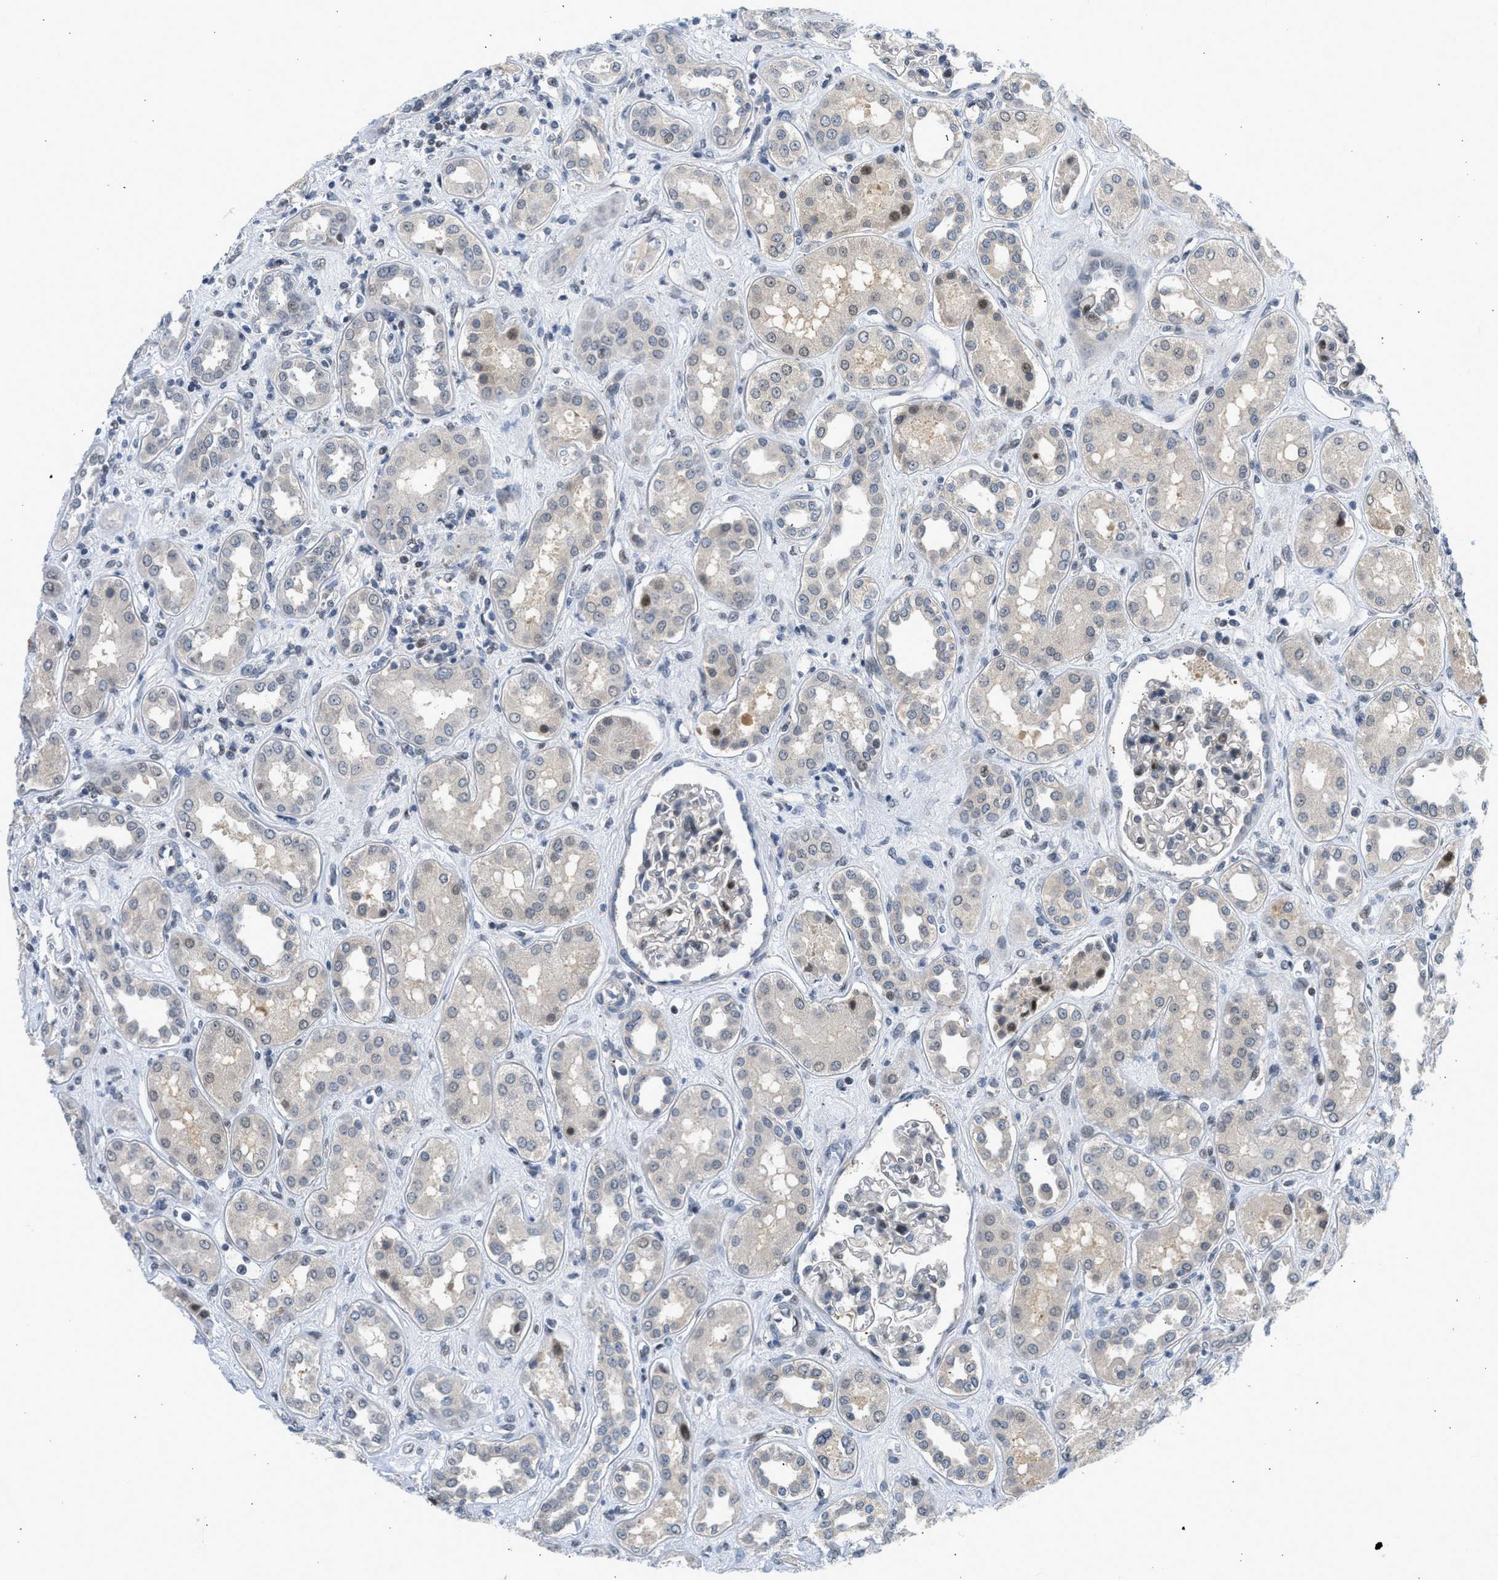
{"staining": {"intensity": "moderate", "quantity": "<25%", "location": "nuclear"}, "tissue": "kidney", "cell_type": "Cells in glomeruli", "image_type": "normal", "snomed": [{"axis": "morphology", "description": "Normal tissue, NOS"}, {"axis": "topography", "description": "Kidney"}], "caption": "This photomicrograph demonstrates immunohistochemistry staining of benign human kidney, with low moderate nuclear positivity in approximately <25% of cells in glomeruli.", "gene": "OLIG3", "patient": {"sex": "male", "age": 59}}